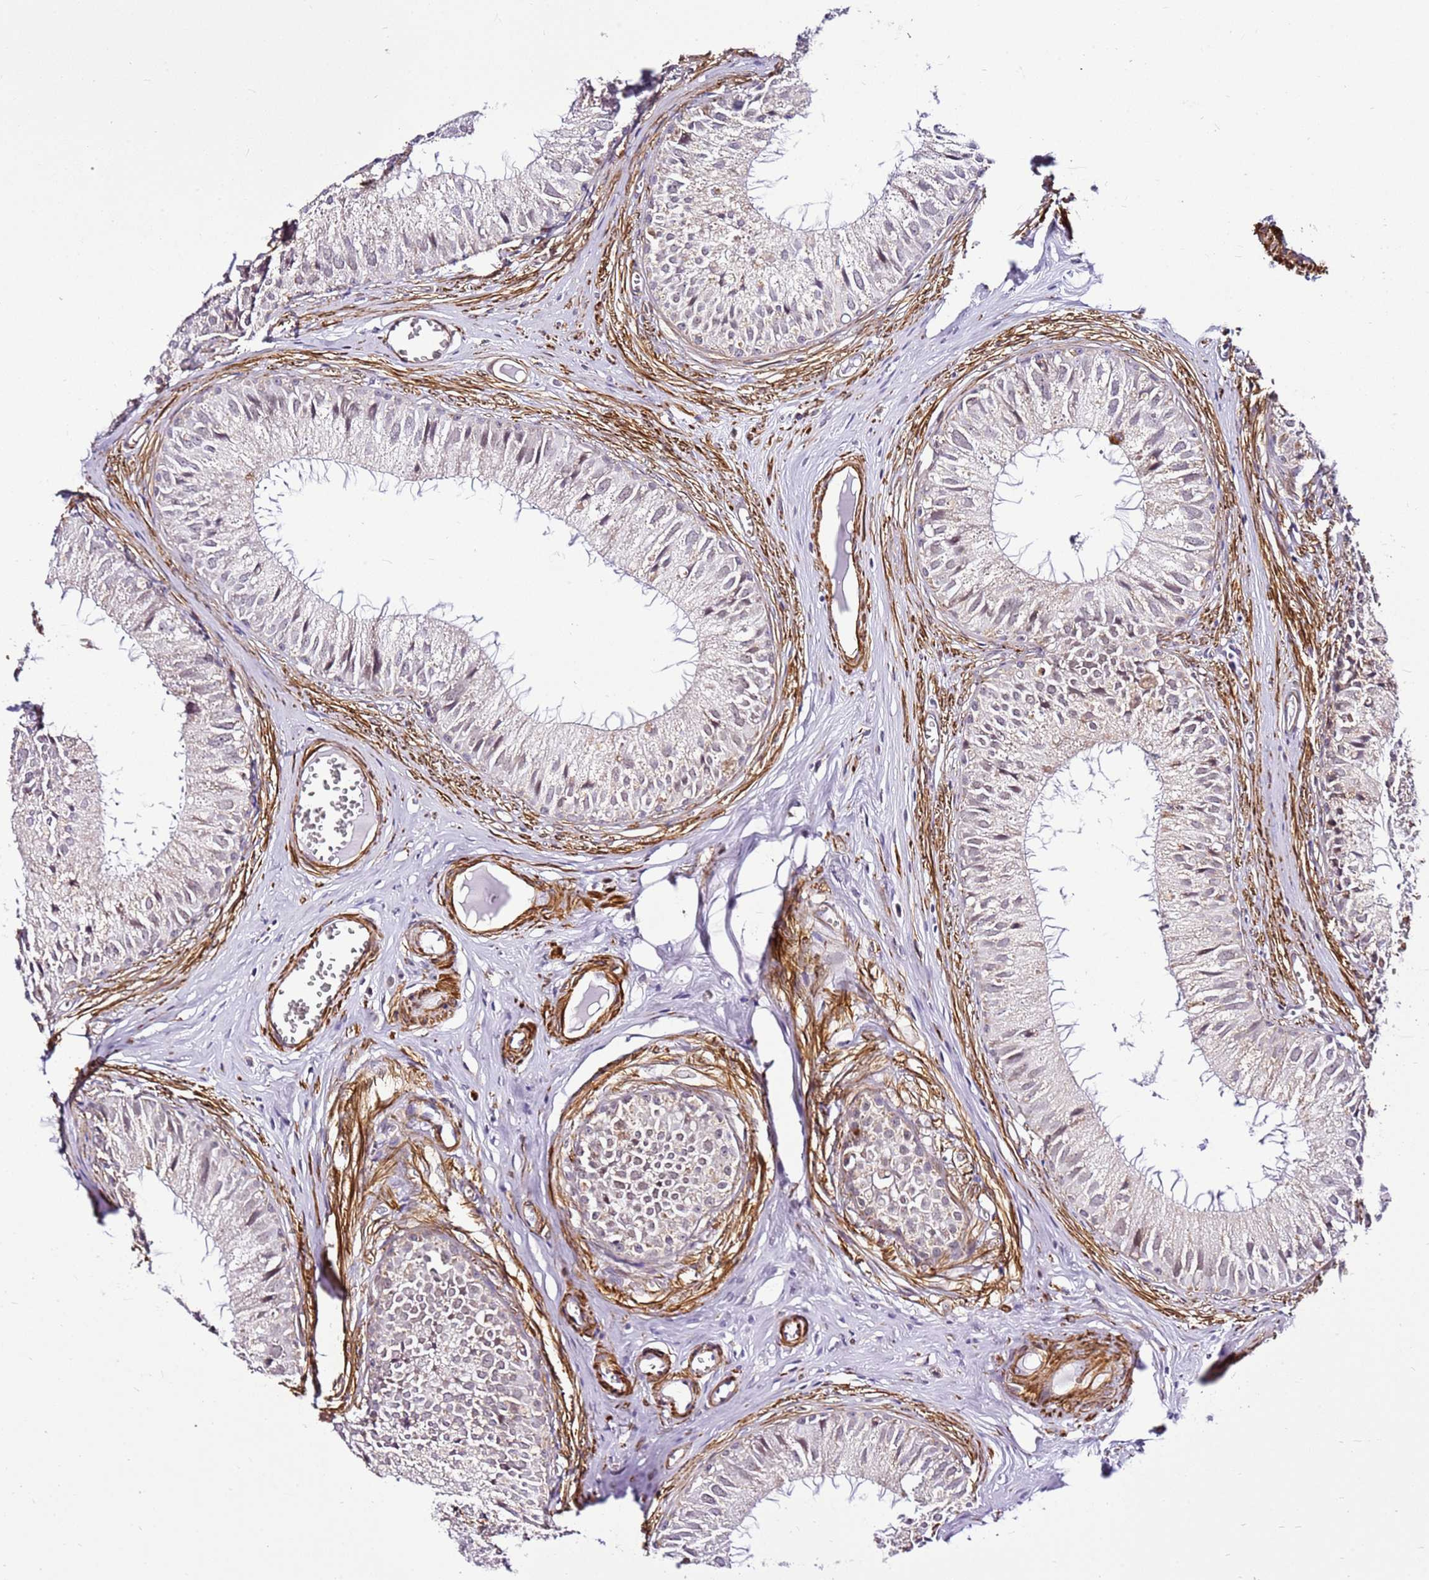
{"staining": {"intensity": "weak", "quantity": "<25%", "location": "cytoplasmic/membranous"}, "tissue": "epididymis", "cell_type": "Glandular cells", "image_type": "normal", "snomed": [{"axis": "morphology", "description": "Normal tissue, NOS"}, {"axis": "topography", "description": "Epididymis"}], "caption": "The micrograph shows no significant staining in glandular cells of epididymis. (DAB (3,3'-diaminobenzidine) immunohistochemistry (IHC), high magnification).", "gene": "SMIM4", "patient": {"sex": "male", "age": 36}}